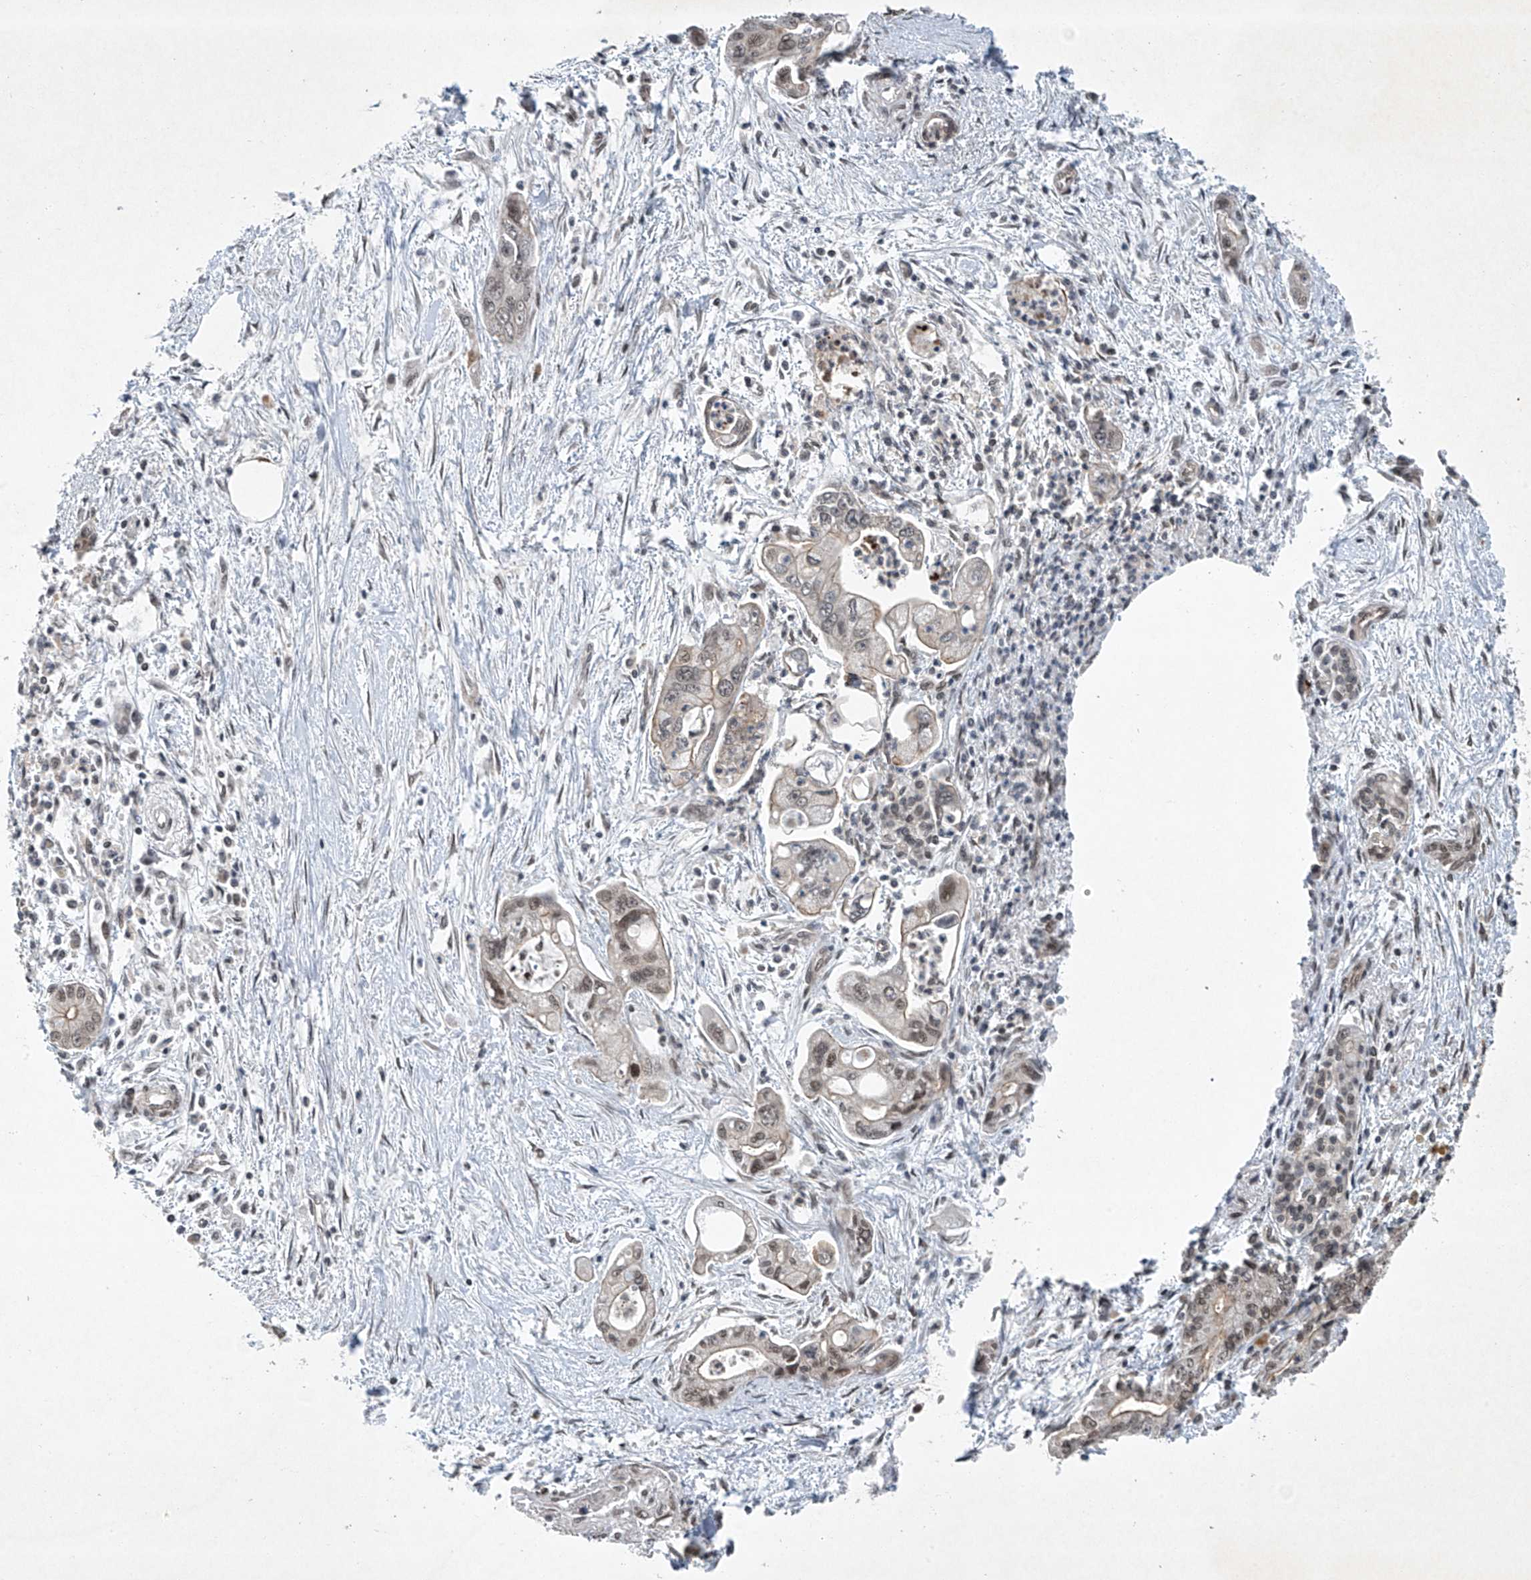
{"staining": {"intensity": "weak", "quantity": "25%-75%", "location": "nuclear"}, "tissue": "pancreatic cancer", "cell_type": "Tumor cells", "image_type": "cancer", "snomed": [{"axis": "morphology", "description": "Adenocarcinoma, NOS"}, {"axis": "topography", "description": "Pancreas"}], "caption": "Pancreatic cancer (adenocarcinoma) stained with immunohistochemistry (IHC) demonstrates weak nuclear positivity in about 25%-75% of tumor cells.", "gene": "TAF8", "patient": {"sex": "male", "age": 70}}